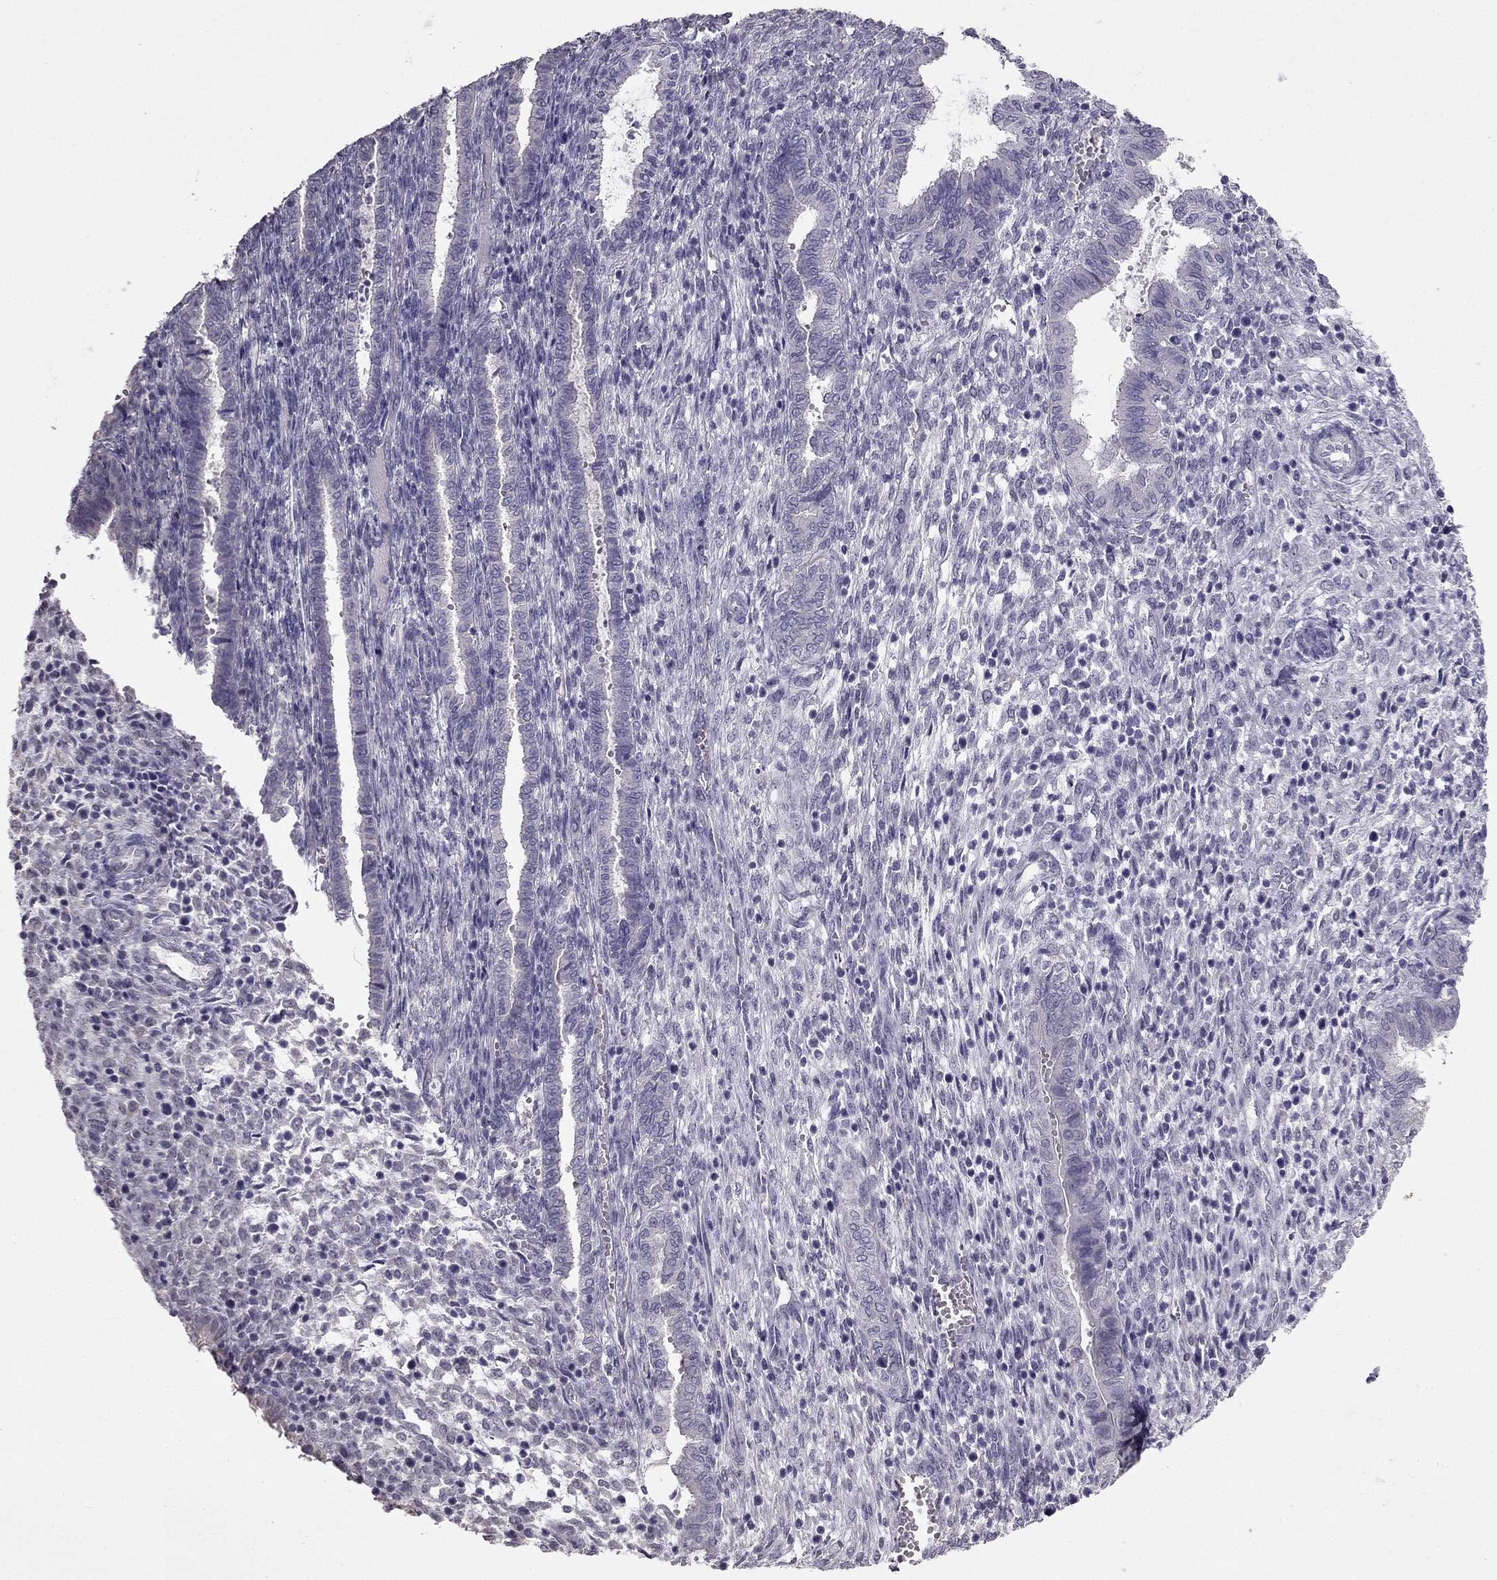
{"staining": {"intensity": "negative", "quantity": "none", "location": "none"}, "tissue": "endometrium", "cell_type": "Cells in endometrial stroma", "image_type": "normal", "snomed": [{"axis": "morphology", "description": "Normal tissue, NOS"}, {"axis": "topography", "description": "Endometrium"}], "caption": "IHC photomicrograph of benign endometrium: endometrium stained with DAB (3,3'-diaminobenzidine) displays no significant protein staining in cells in endometrial stroma.", "gene": "HSFX1", "patient": {"sex": "female", "age": 43}}